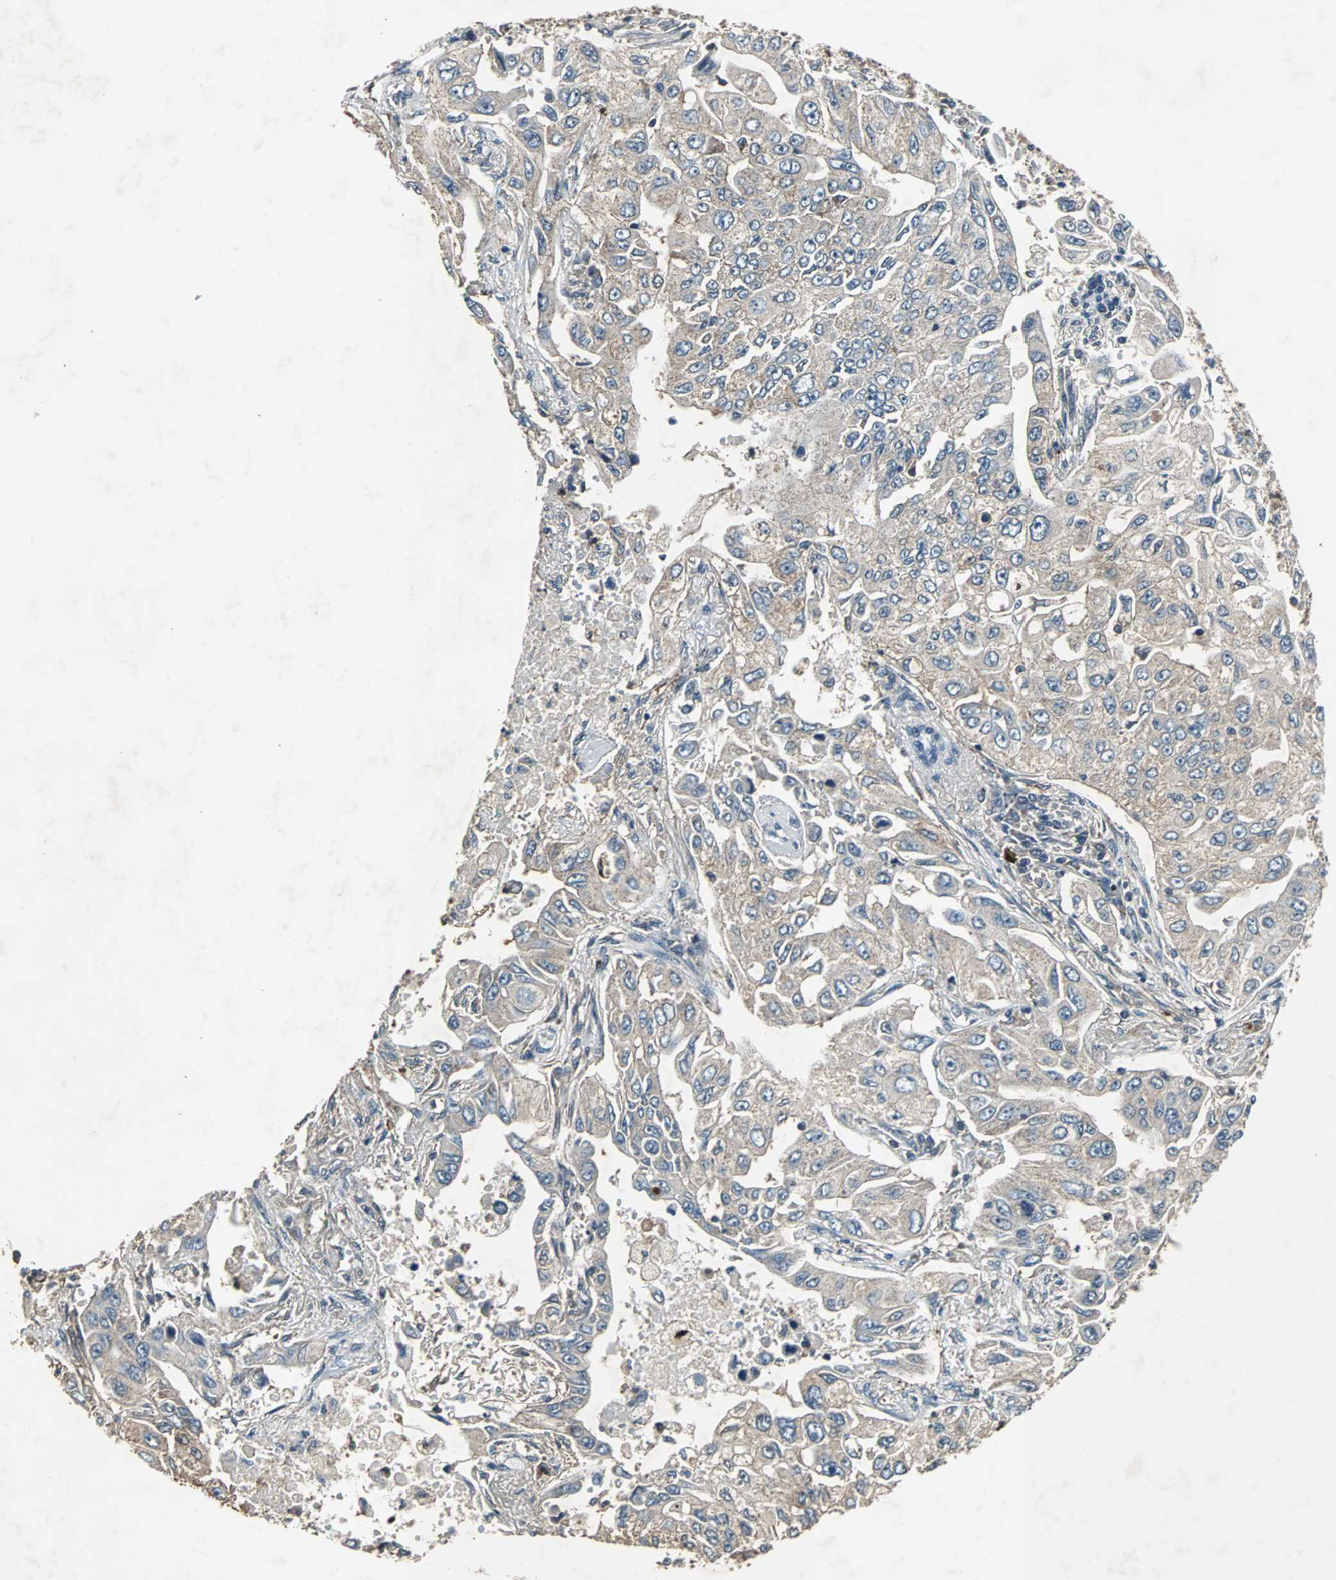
{"staining": {"intensity": "weak", "quantity": "25%-75%", "location": "cytoplasmic/membranous"}, "tissue": "lung cancer", "cell_type": "Tumor cells", "image_type": "cancer", "snomed": [{"axis": "morphology", "description": "Adenocarcinoma, NOS"}, {"axis": "topography", "description": "Lung"}], "caption": "Lung cancer stained with a brown dye shows weak cytoplasmic/membranous positive expression in about 25%-75% of tumor cells.", "gene": "SOS1", "patient": {"sex": "male", "age": 84}}